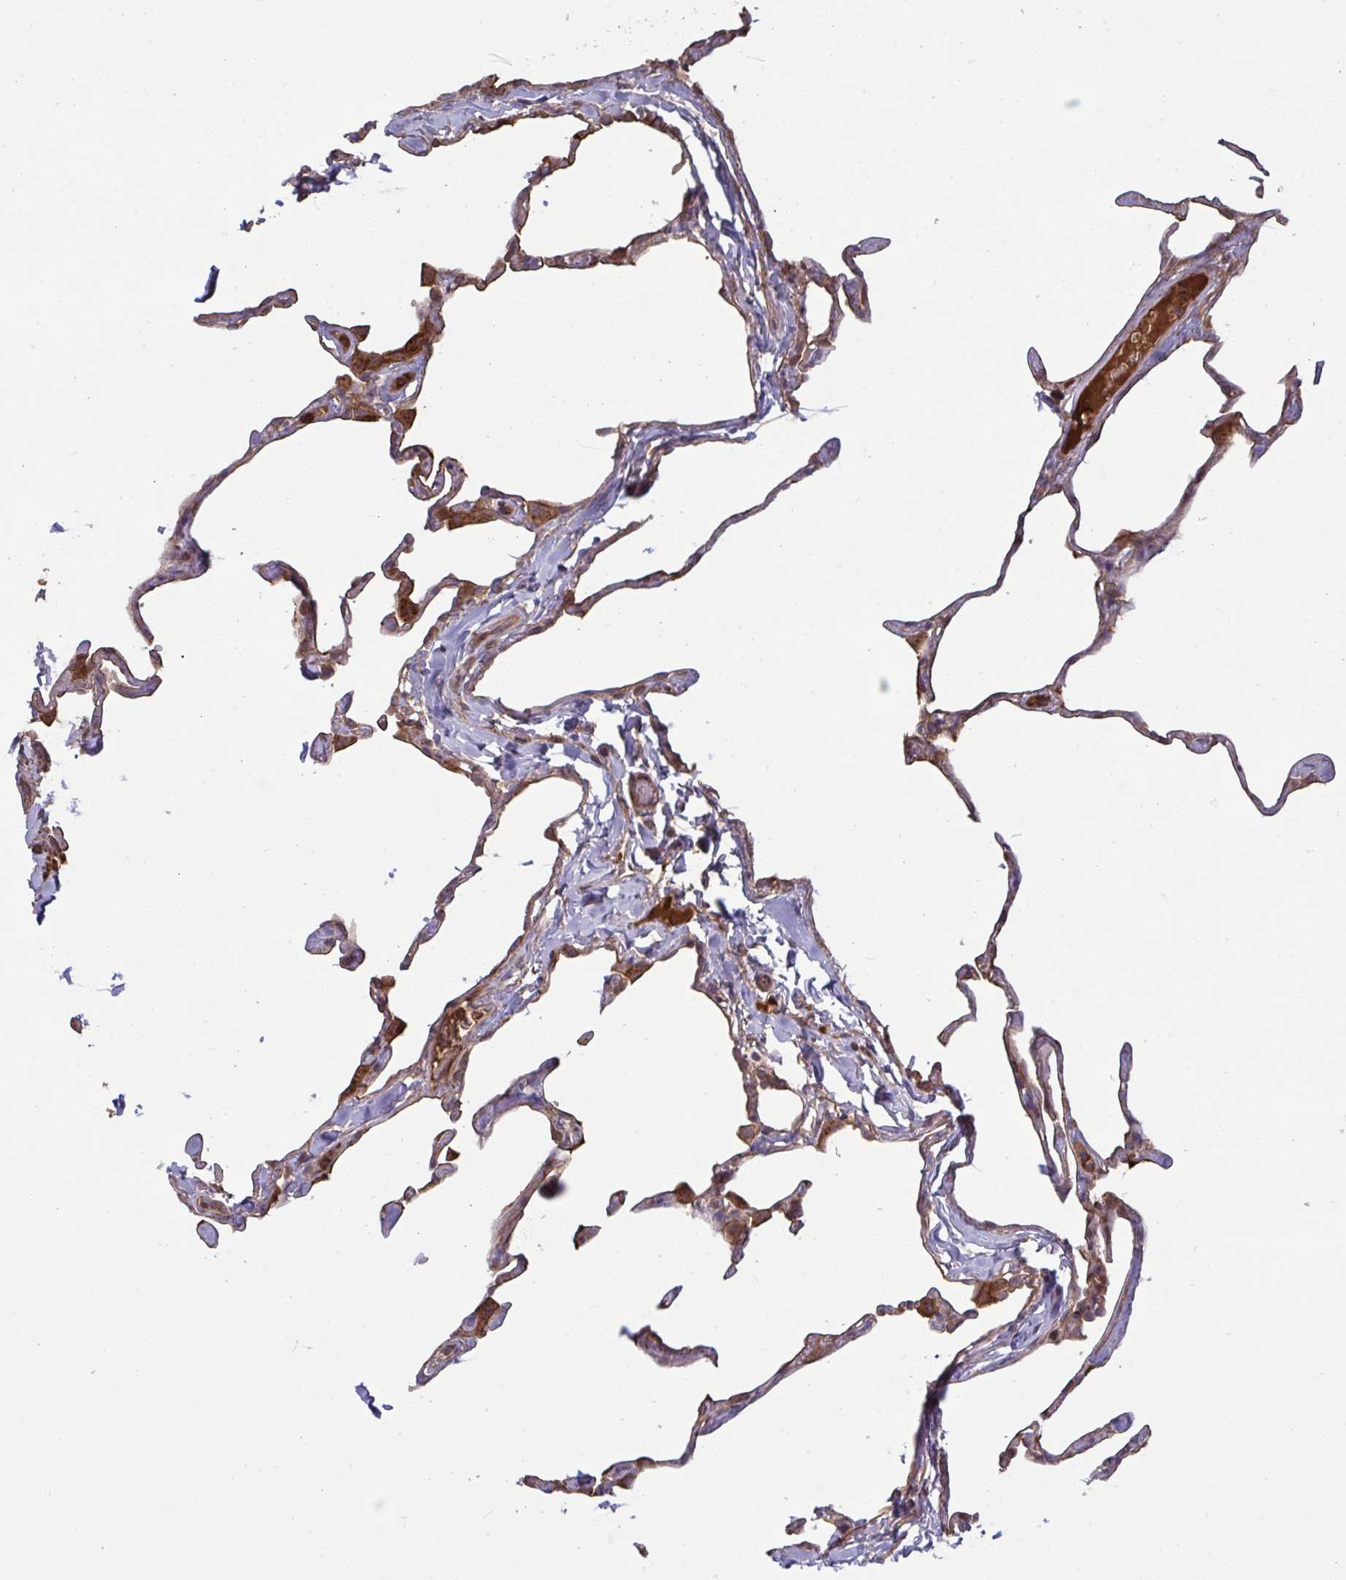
{"staining": {"intensity": "strong", "quantity": "25%-75%", "location": "cytoplasmic/membranous"}, "tissue": "lung", "cell_type": "Alveolar cells", "image_type": "normal", "snomed": [{"axis": "morphology", "description": "Normal tissue, NOS"}, {"axis": "topography", "description": "Lung"}], "caption": "Lung stained with IHC displays strong cytoplasmic/membranous staining in approximately 25%-75% of alveolar cells.", "gene": "IL1R1", "patient": {"sex": "male", "age": 65}}